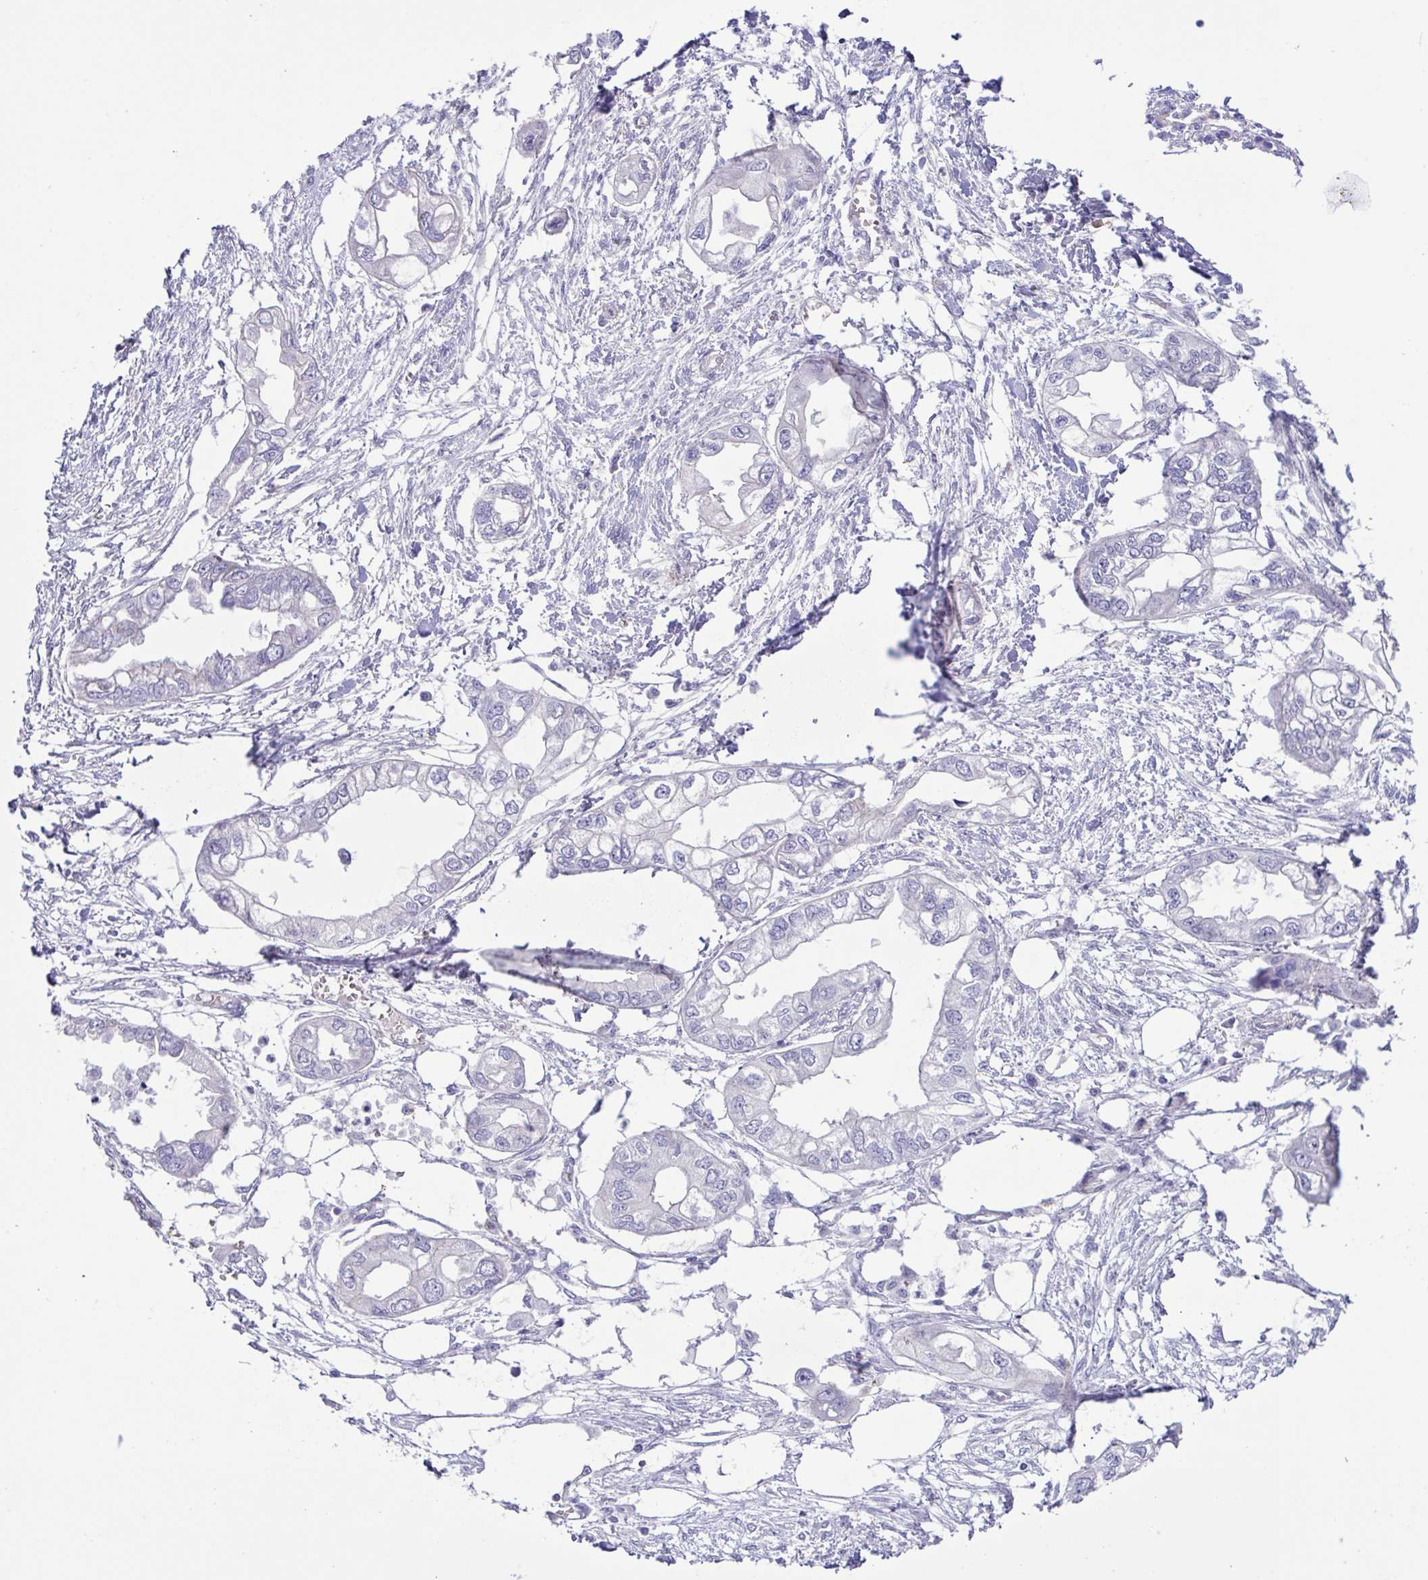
{"staining": {"intensity": "negative", "quantity": "none", "location": "none"}, "tissue": "endometrial cancer", "cell_type": "Tumor cells", "image_type": "cancer", "snomed": [{"axis": "morphology", "description": "Adenocarcinoma, NOS"}, {"axis": "morphology", "description": "Adenocarcinoma, metastatic, NOS"}, {"axis": "topography", "description": "Adipose tissue"}, {"axis": "topography", "description": "Endometrium"}], "caption": "This image is of endometrial metastatic adenocarcinoma stained with IHC to label a protein in brown with the nuclei are counter-stained blue. There is no positivity in tumor cells.", "gene": "CYP11A1", "patient": {"sex": "female", "age": 67}}